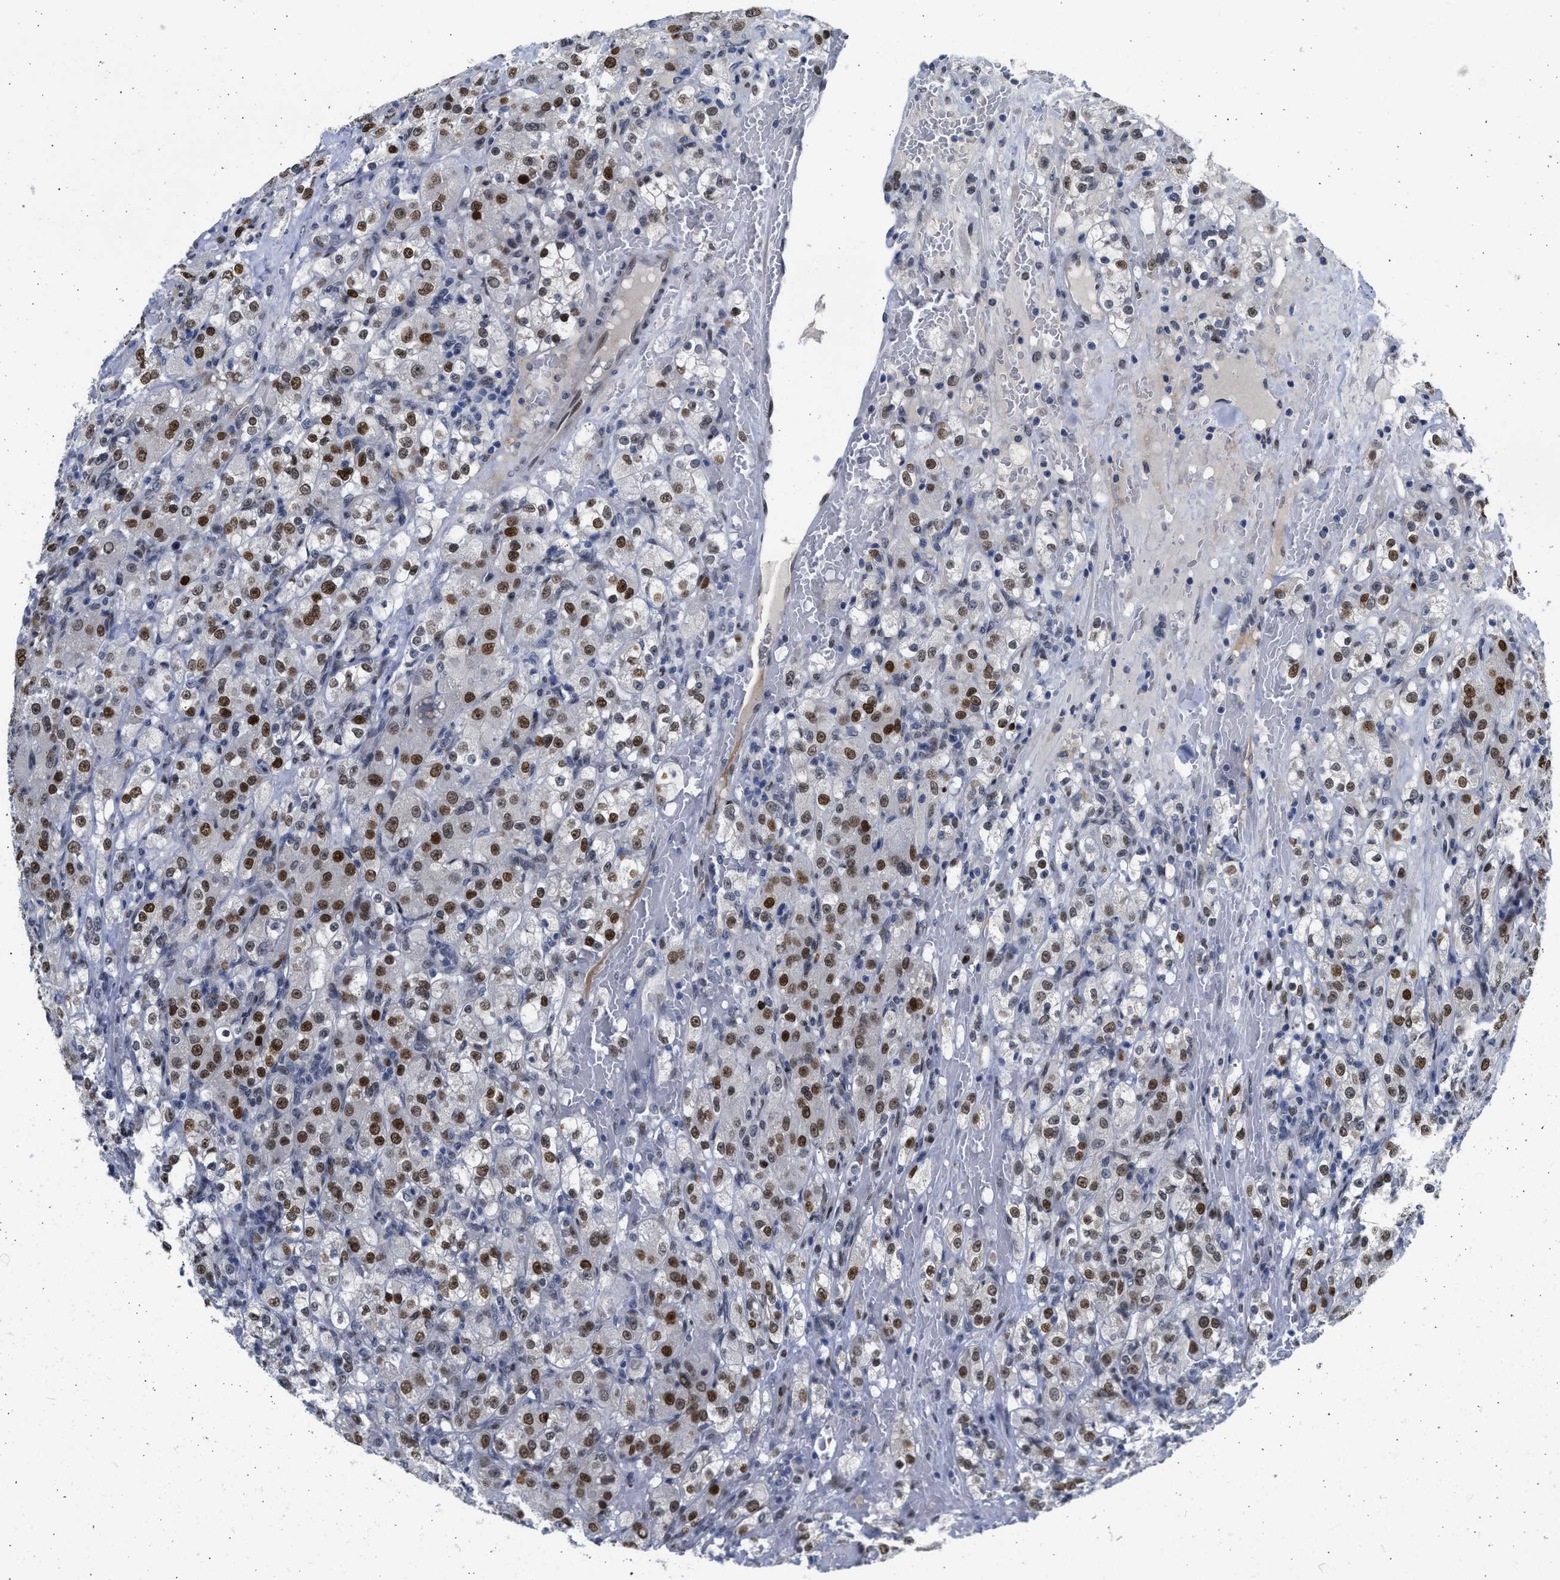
{"staining": {"intensity": "strong", "quantity": ">75%", "location": "nuclear"}, "tissue": "renal cancer", "cell_type": "Tumor cells", "image_type": "cancer", "snomed": [{"axis": "morphology", "description": "Normal tissue, NOS"}, {"axis": "morphology", "description": "Adenocarcinoma, NOS"}, {"axis": "topography", "description": "Kidney"}], "caption": "Adenocarcinoma (renal) was stained to show a protein in brown. There is high levels of strong nuclear staining in approximately >75% of tumor cells.", "gene": "HMGN3", "patient": {"sex": "male", "age": 61}}